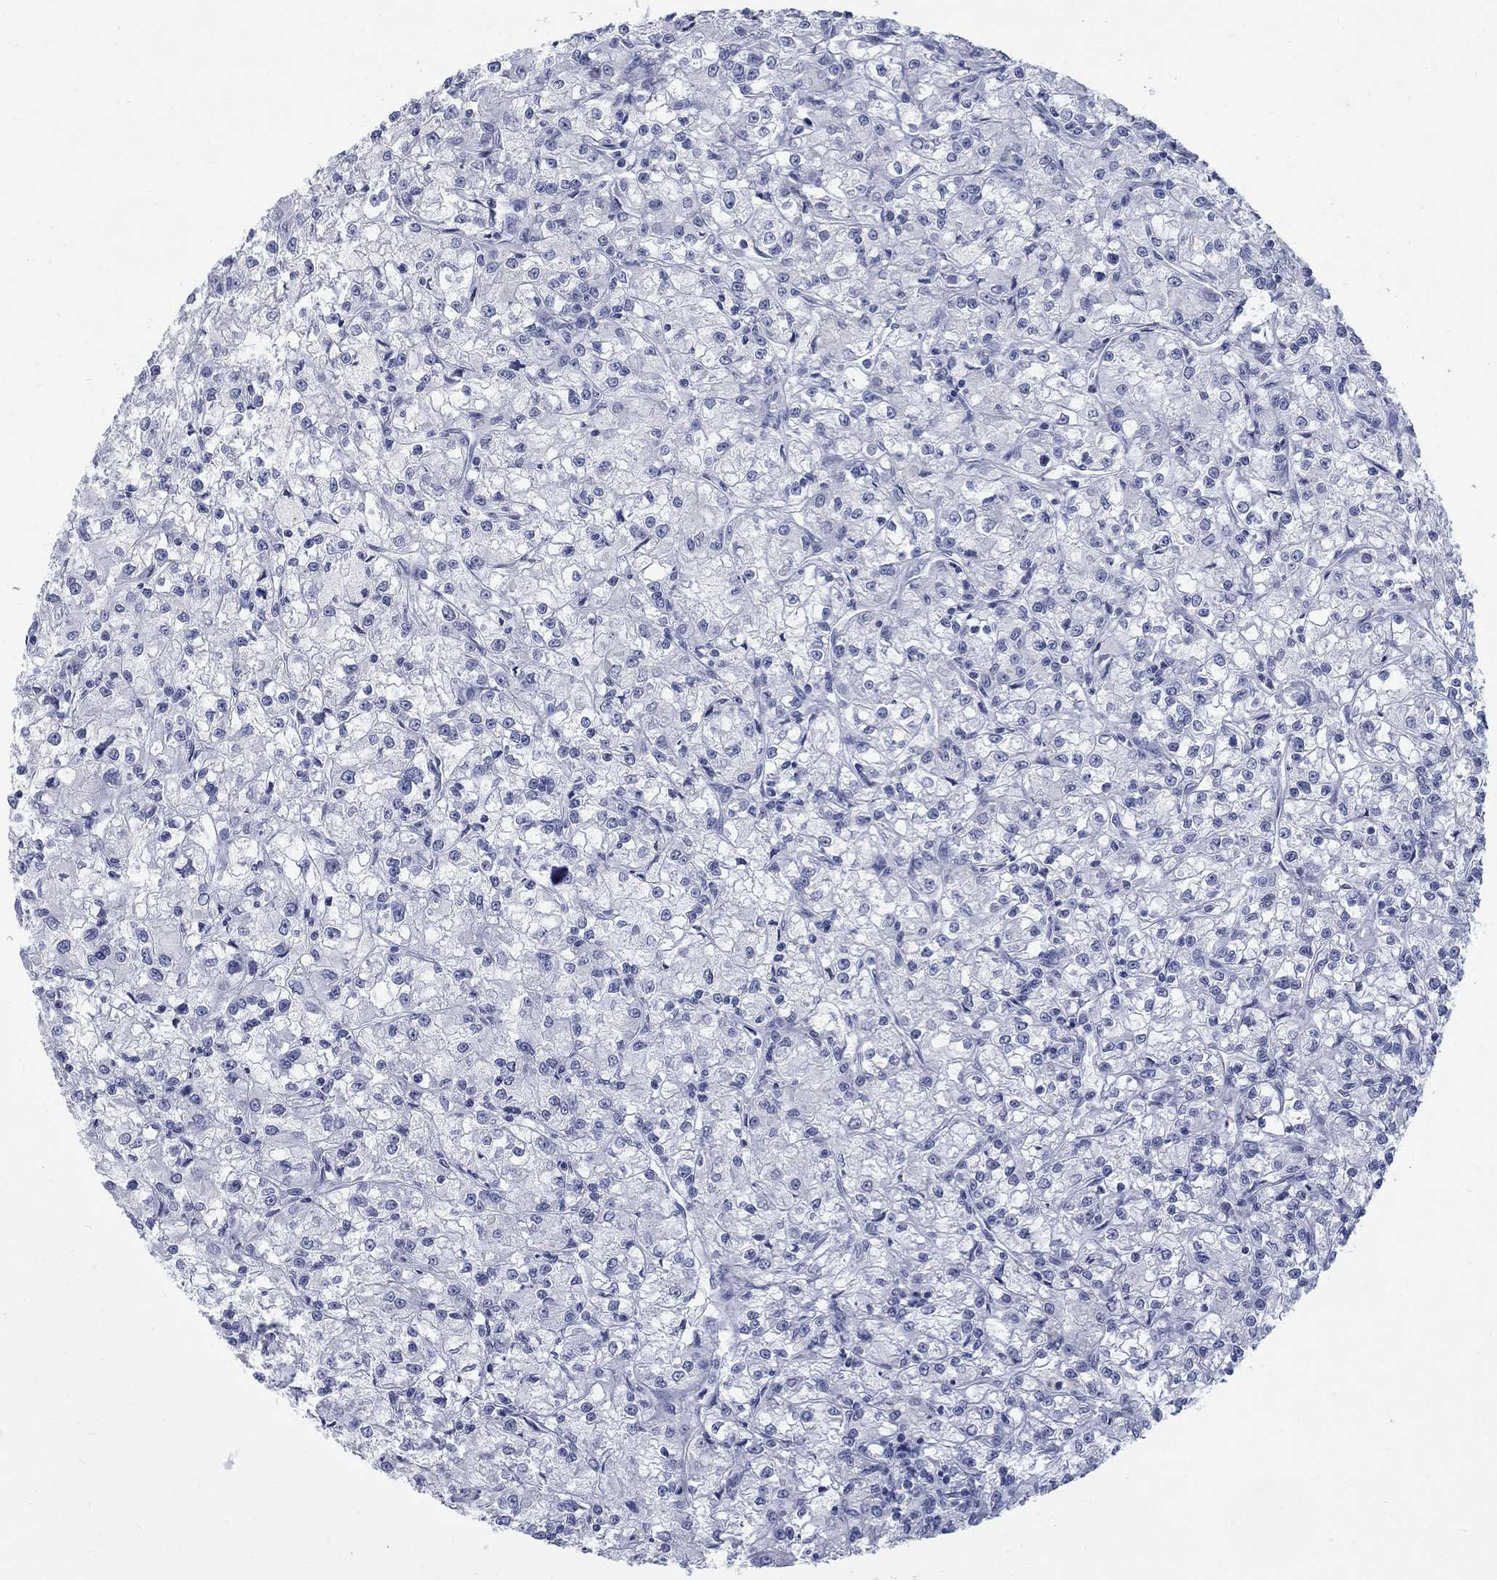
{"staining": {"intensity": "negative", "quantity": "none", "location": "none"}, "tissue": "renal cancer", "cell_type": "Tumor cells", "image_type": "cancer", "snomed": [{"axis": "morphology", "description": "Adenocarcinoma, NOS"}, {"axis": "topography", "description": "Kidney"}], "caption": "Immunohistochemistry micrograph of neoplastic tissue: renal cancer stained with DAB demonstrates no significant protein positivity in tumor cells.", "gene": "RFTN2", "patient": {"sex": "female", "age": 59}}